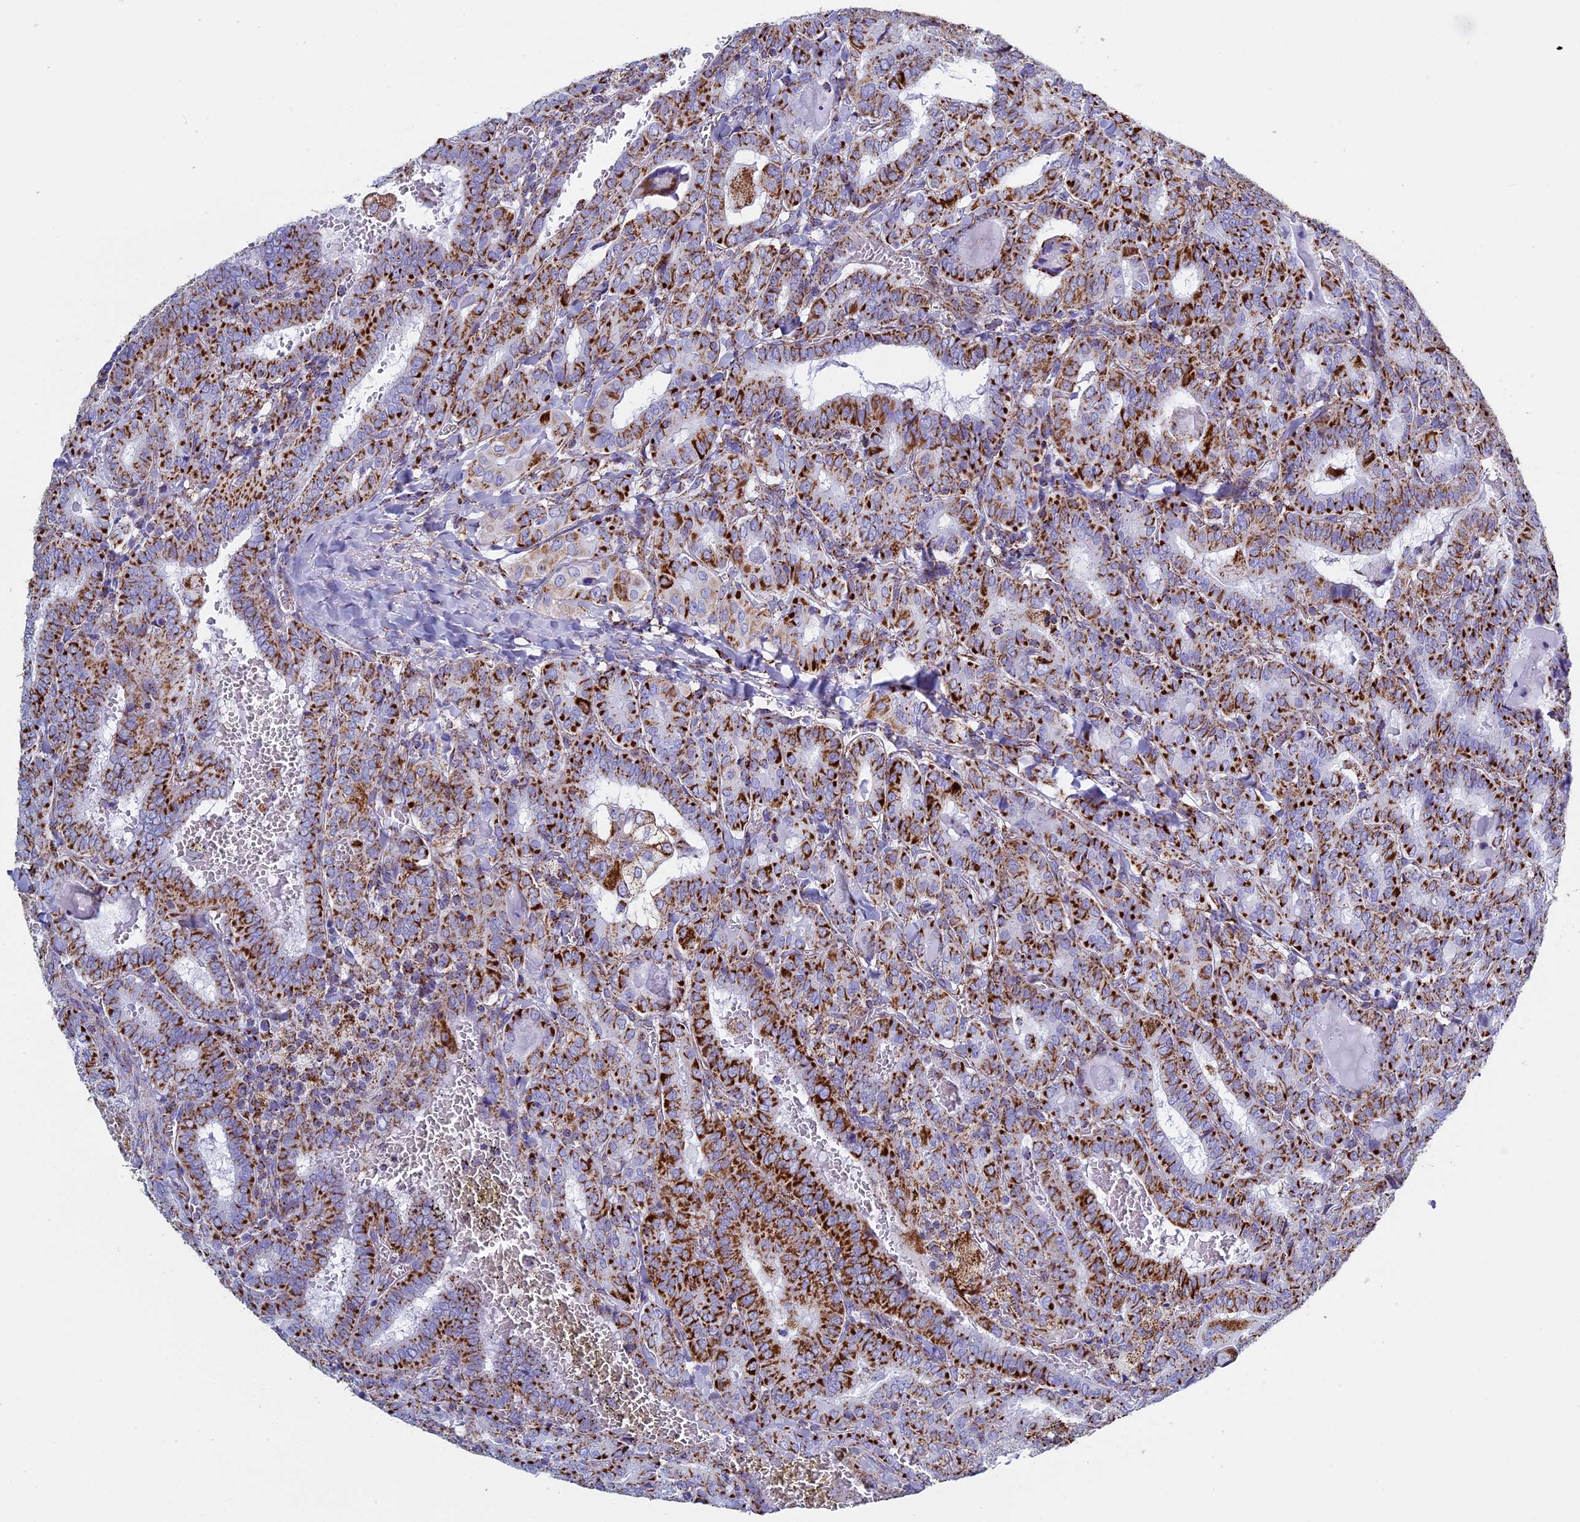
{"staining": {"intensity": "strong", "quantity": ">75%", "location": "cytoplasmic/membranous"}, "tissue": "thyroid cancer", "cell_type": "Tumor cells", "image_type": "cancer", "snomed": [{"axis": "morphology", "description": "Papillary adenocarcinoma, NOS"}, {"axis": "topography", "description": "Thyroid gland"}], "caption": "Immunohistochemical staining of thyroid cancer (papillary adenocarcinoma) reveals strong cytoplasmic/membranous protein positivity in approximately >75% of tumor cells.", "gene": "UQCRFS1", "patient": {"sex": "female", "age": 72}}